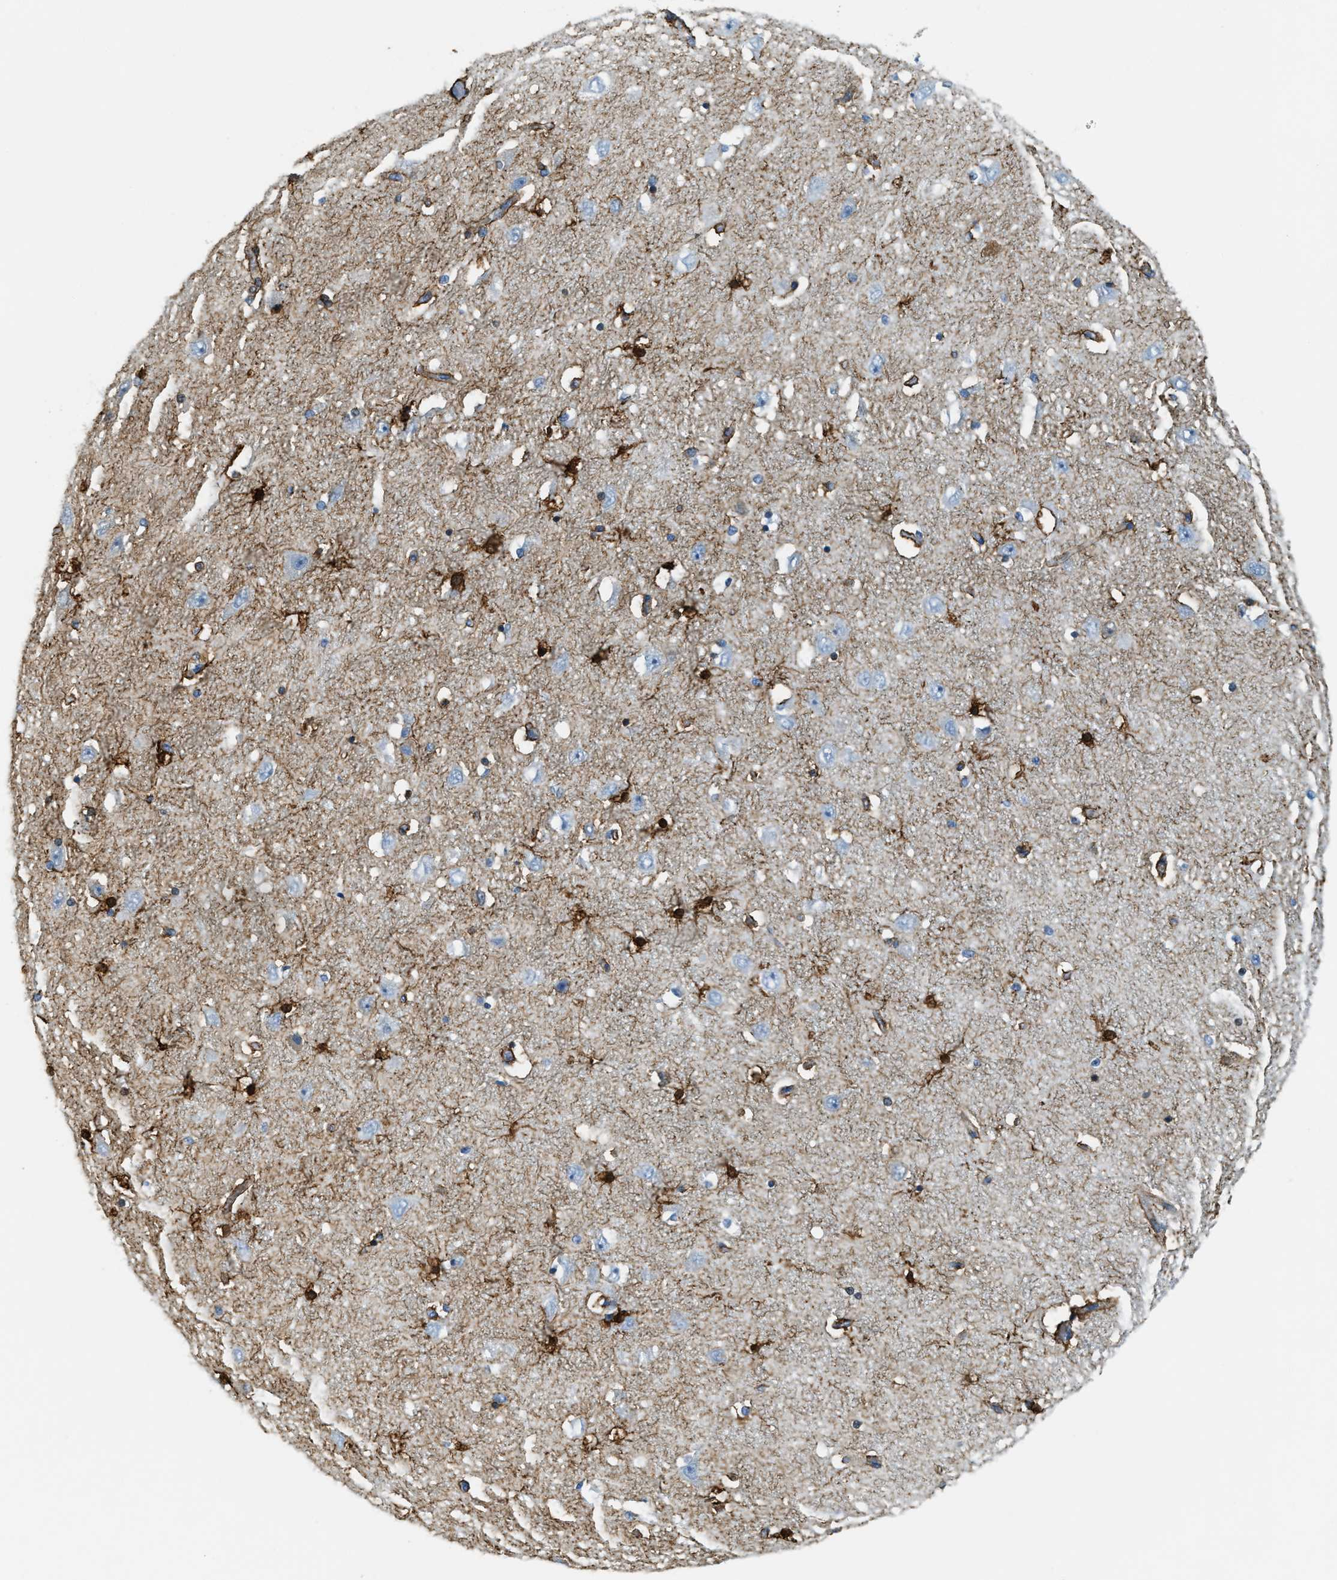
{"staining": {"intensity": "strong", "quantity": ">75%", "location": "cytoplasmic/membranous"}, "tissue": "hippocampus", "cell_type": "Glial cells", "image_type": "normal", "snomed": [{"axis": "morphology", "description": "Normal tissue, NOS"}, {"axis": "topography", "description": "Hippocampus"}], "caption": "Protein expression analysis of normal hippocampus reveals strong cytoplasmic/membranous staining in approximately >75% of glial cells.", "gene": "MATCAP2", "patient": {"sex": "female", "age": 54}}